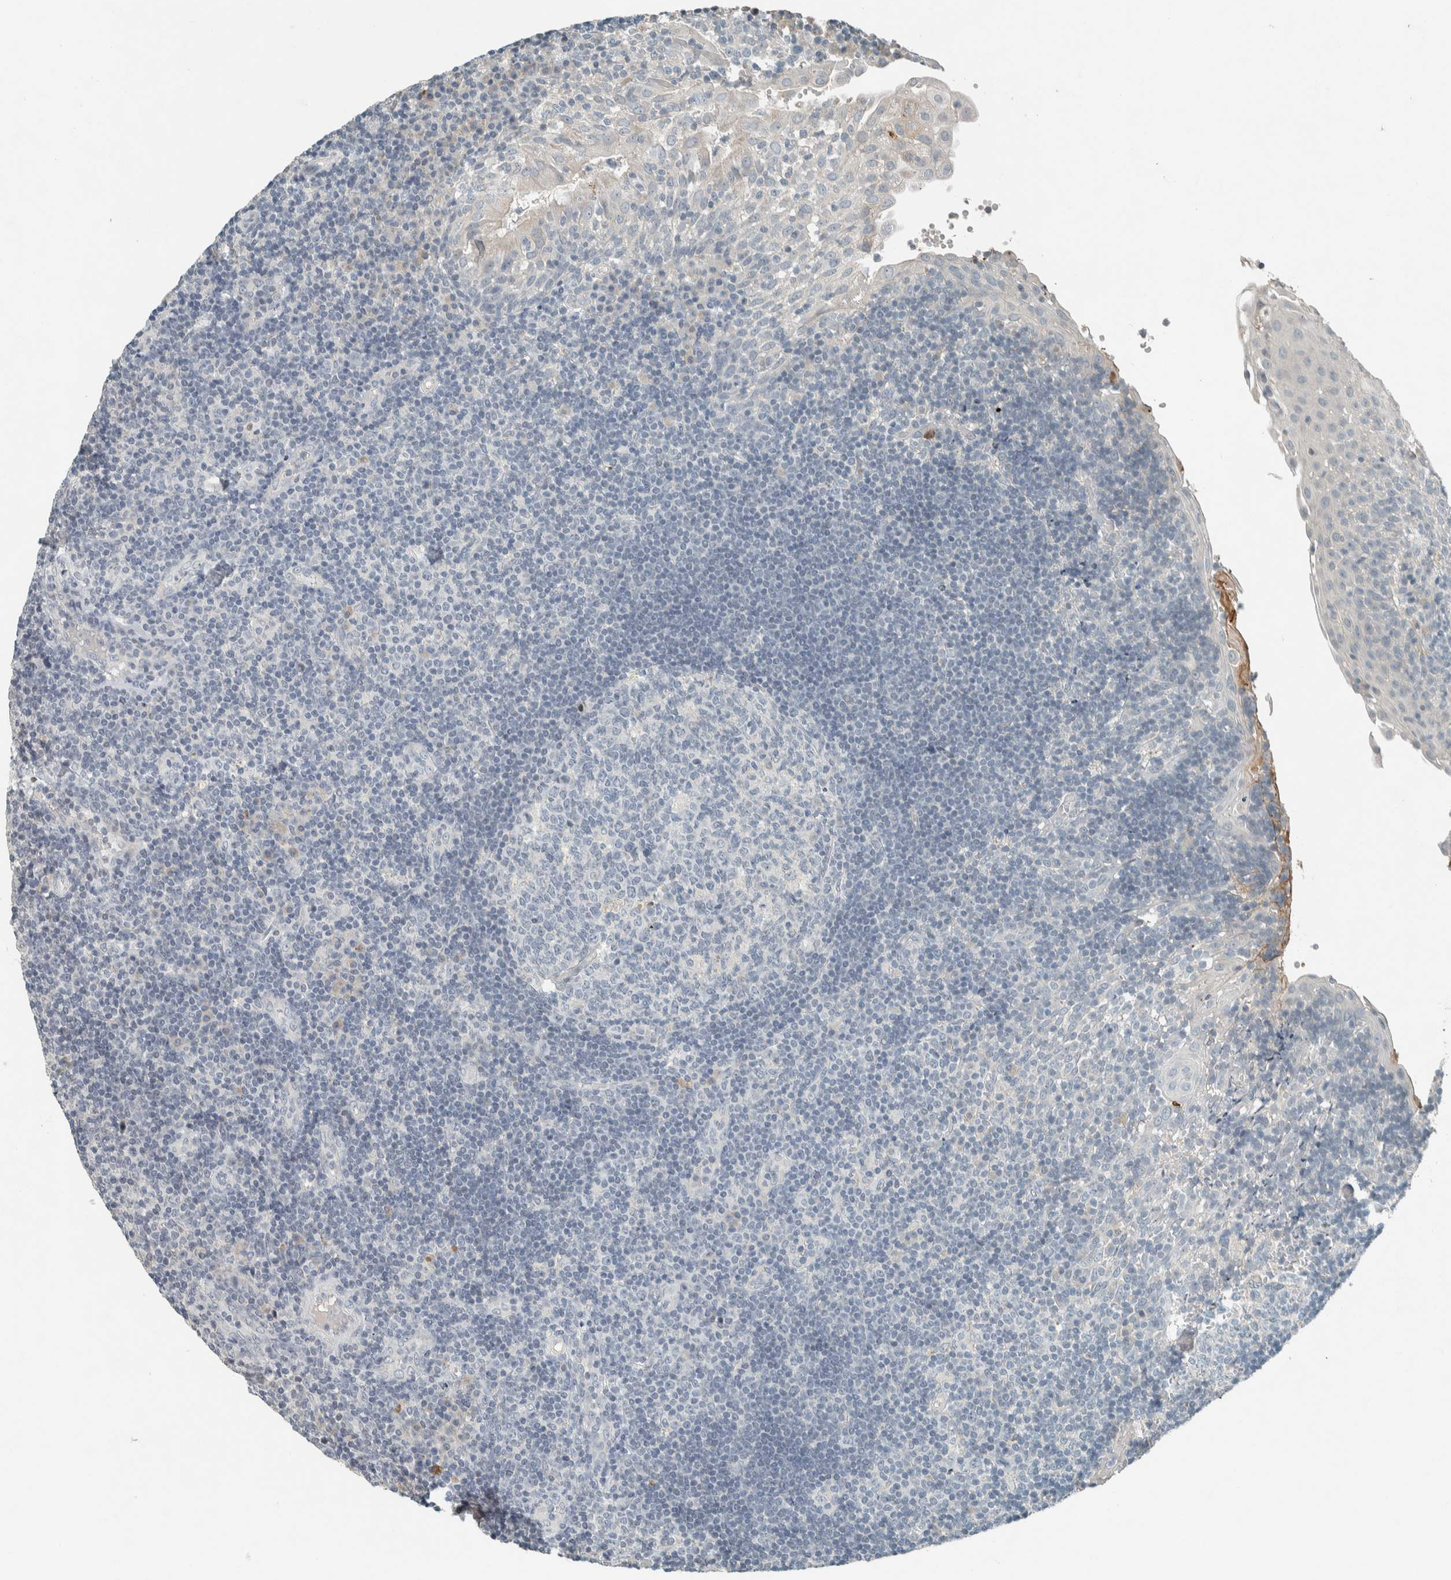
{"staining": {"intensity": "negative", "quantity": "none", "location": "none"}, "tissue": "tonsil", "cell_type": "Germinal center cells", "image_type": "normal", "snomed": [{"axis": "morphology", "description": "Normal tissue, NOS"}, {"axis": "topography", "description": "Tonsil"}], "caption": "DAB immunohistochemical staining of normal human tonsil demonstrates no significant expression in germinal center cells. (Stains: DAB (3,3'-diaminobenzidine) immunohistochemistry with hematoxylin counter stain, Microscopy: brightfield microscopy at high magnification).", "gene": "CERCAM", "patient": {"sex": "female", "age": 40}}